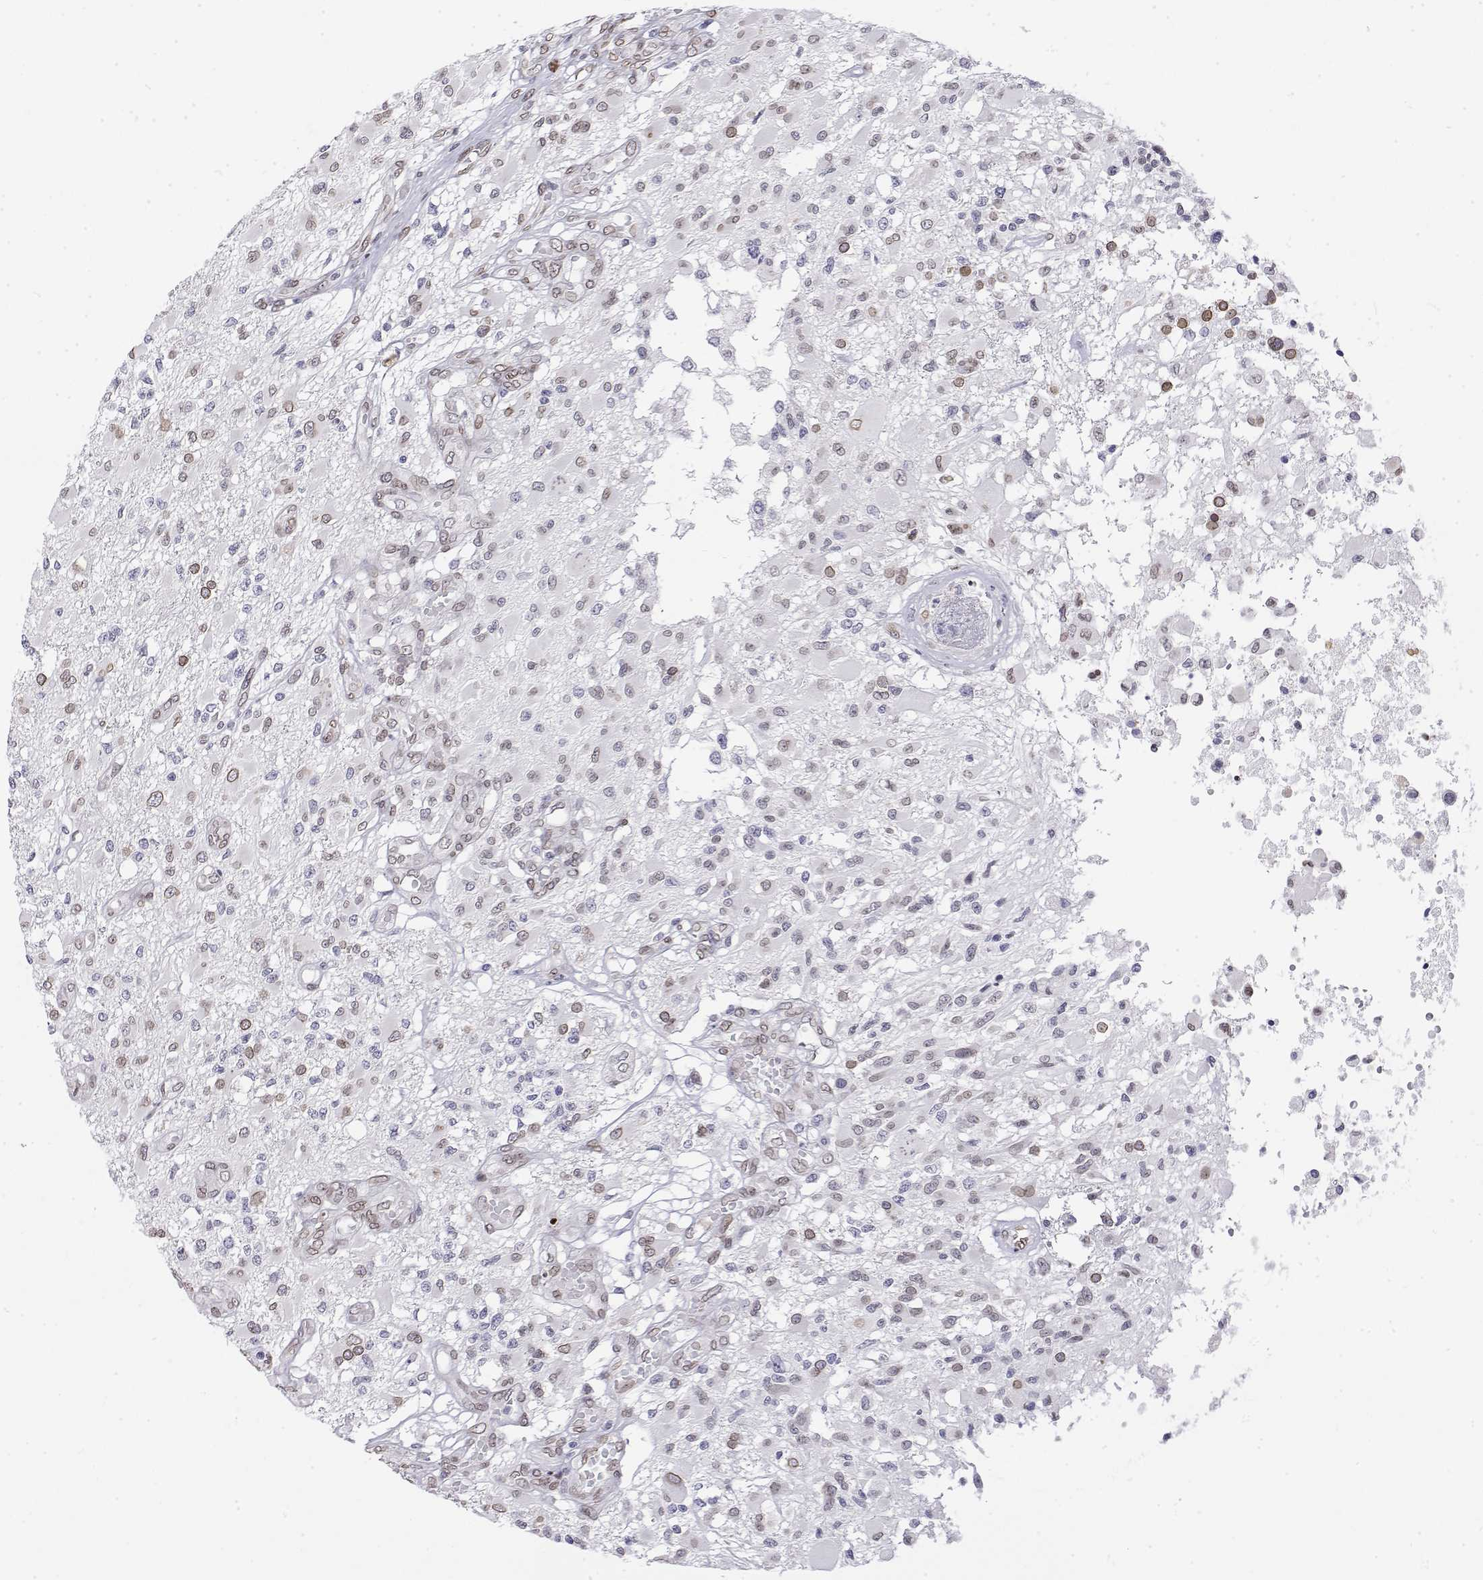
{"staining": {"intensity": "weak", "quantity": "25%-75%", "location": "cytoplasmic/membranous,nuclear"}, "tissue": "glioma", "cell_type": "Tumor cells", "image_type": "cancer", "snomed": [{"axis": "morphology", "description": "Glioma, malignant, High grade"}, {"axis": "topography", "description": "Brain"}], "caption": "Glioma stained with DAB immunohistochemistry displays low levels of weak cytoplasmic/membranous and nuclear expression in approximately 25%-75% of tumor cells.", "gene": "ZNF532", "patient": {"sex": "female", "age": 63}}